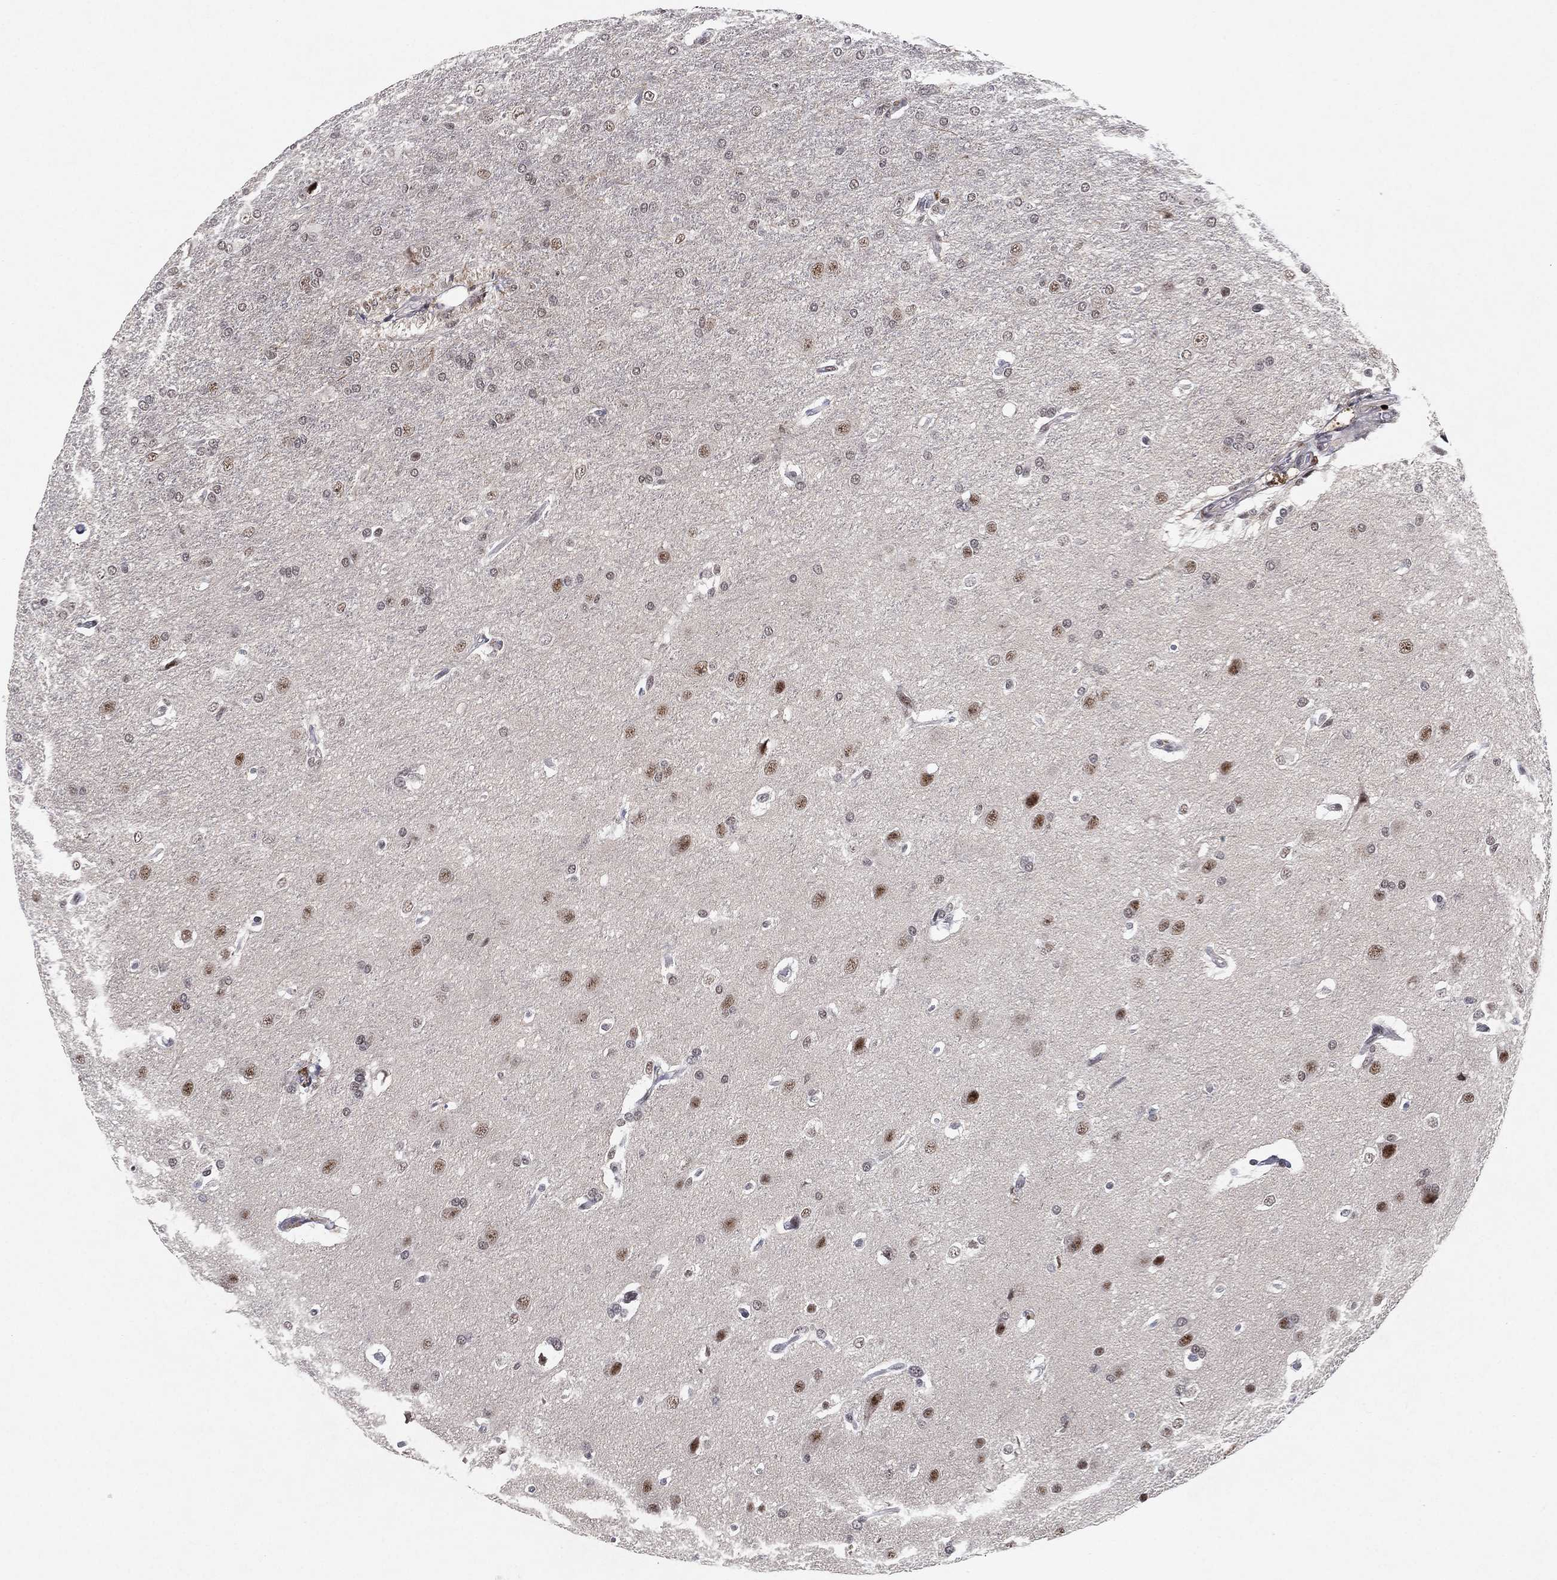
{"staining": {"intensity": "weak", "quantity": "<25%", "location": "nuclear"}, "tissue": "glioma", "cell_type": "Tumor cells", "image_type": "cancer", "snomed": [{"axis": "morphology", "description": "Glioma, malignant, High grade"}, {"axis": "topography", "description": "Brain"}], "caption": "Glioma stained for a protein using IHC displays no expression tumor cells.", "gene": "DGCR8", "patient": {"sex": "male", "age": 68}}